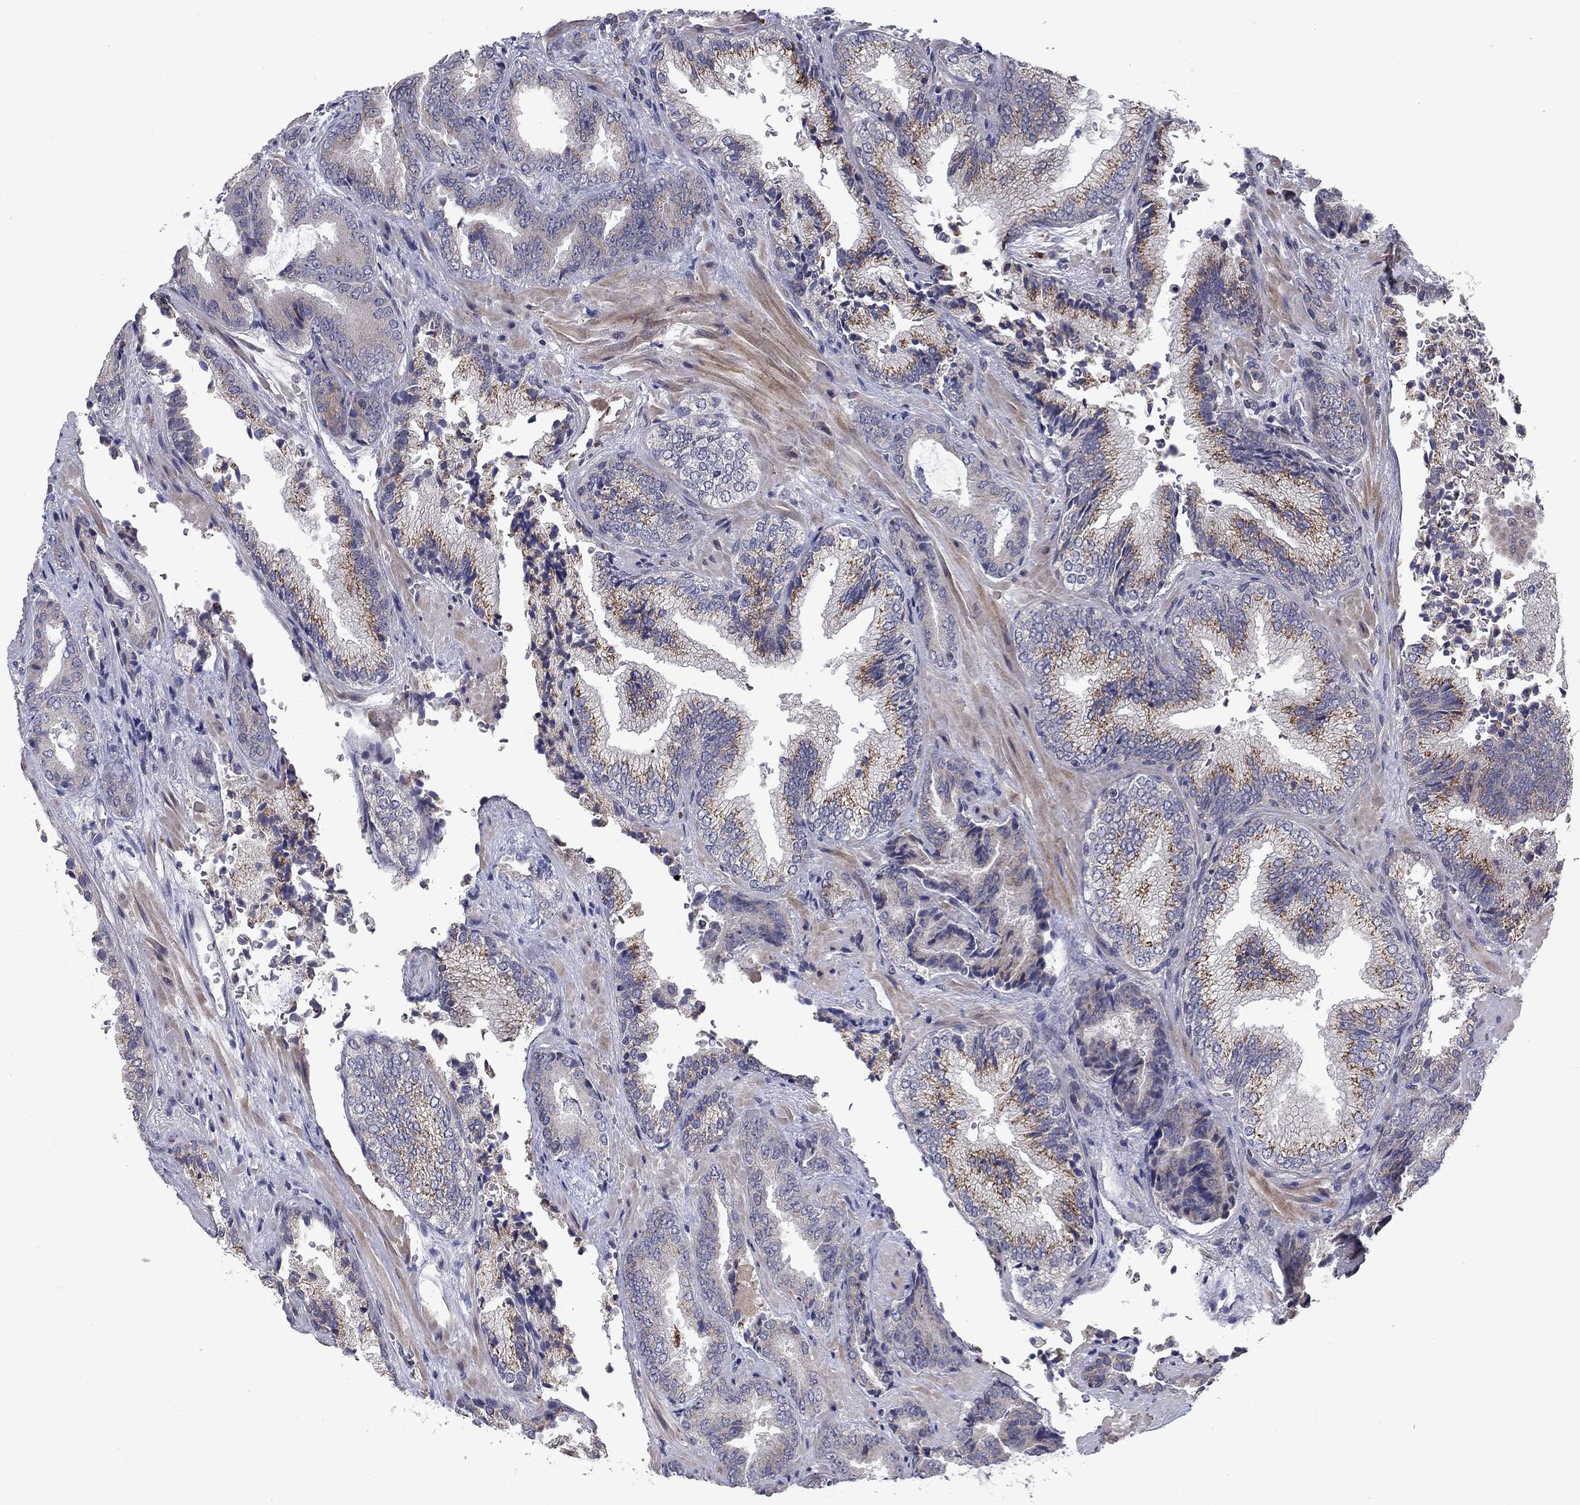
{"staining": {"intensity": "moderate", "quantity": "<25%", "location": "cytoplasmic/membranous"}, "tissue": "prostate cancer", "cell_type": "Tumor cells", "image_type": "cancer", "snomed": [{"axis": "morphology", "description": "Adenocarcinoma, Low grade"}, {"axis": "topography", "description": "Prostate"}], "caption": "This image reveals immunohistochemistry (IHC) staining of prostate cancer, with low moderate cytoplasmic/membranous expression in approximately <25% of tumor cells.", "gene": "FAM3B", "patient": {"sex": "male", "age": 68}}